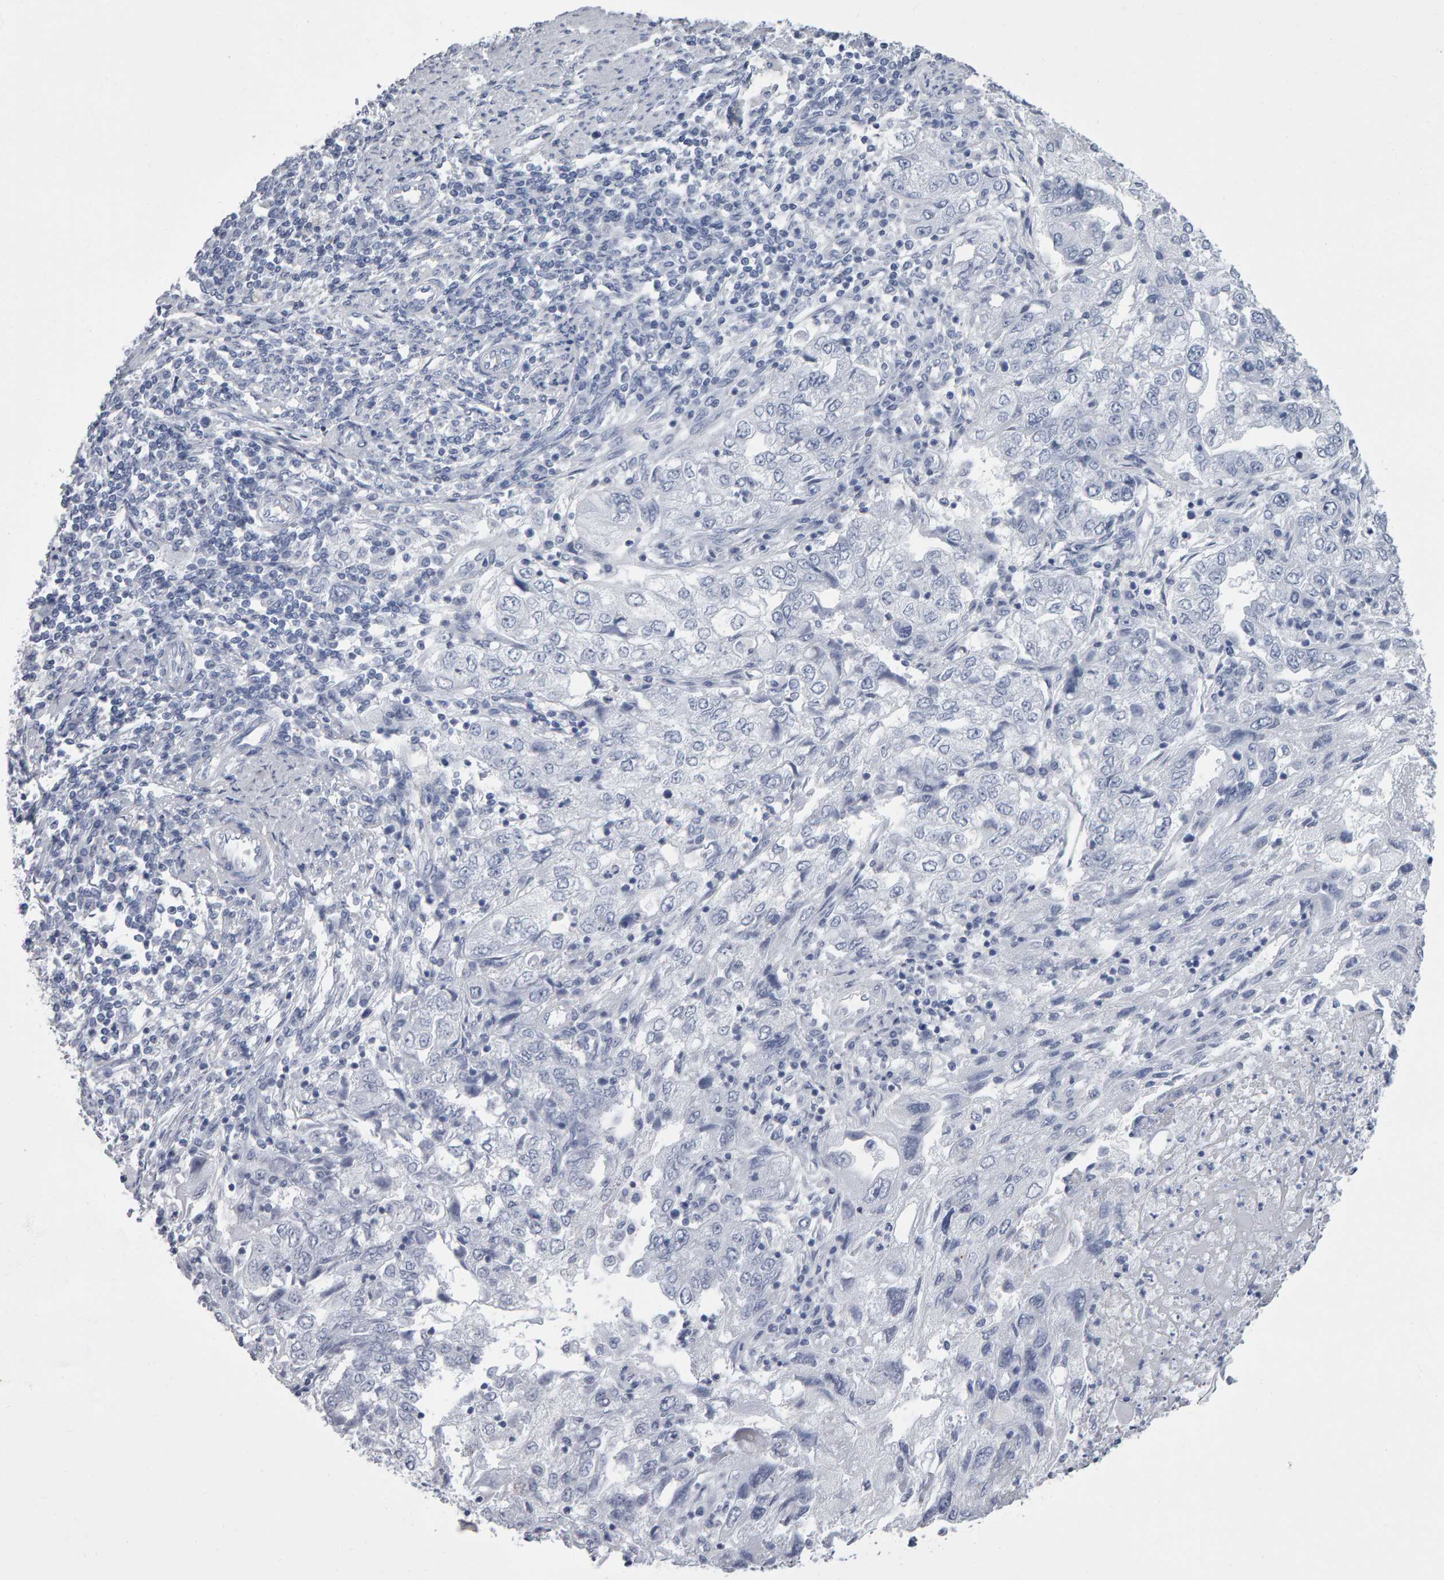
{"staining": {"intensity": "negative", "quantity": "none", "location": "none"}, "tissue": "endometrial cancer", "cell_type": "Tumor cells", "image_type": "cancer", "snomed": [{"axis": "morphology", "description": "Adenocarcinoma, NOS"}, {"axis": "topography", "description": "Endometrium"}], "caption": "DAB (3,3'-diaminobenzidine) immunohistochemical staining of endometrial cancer demonstrates no significant positivity in tumor cells.", "gene": "NCDN", "patient": {"sex": "female", "age": 49}}